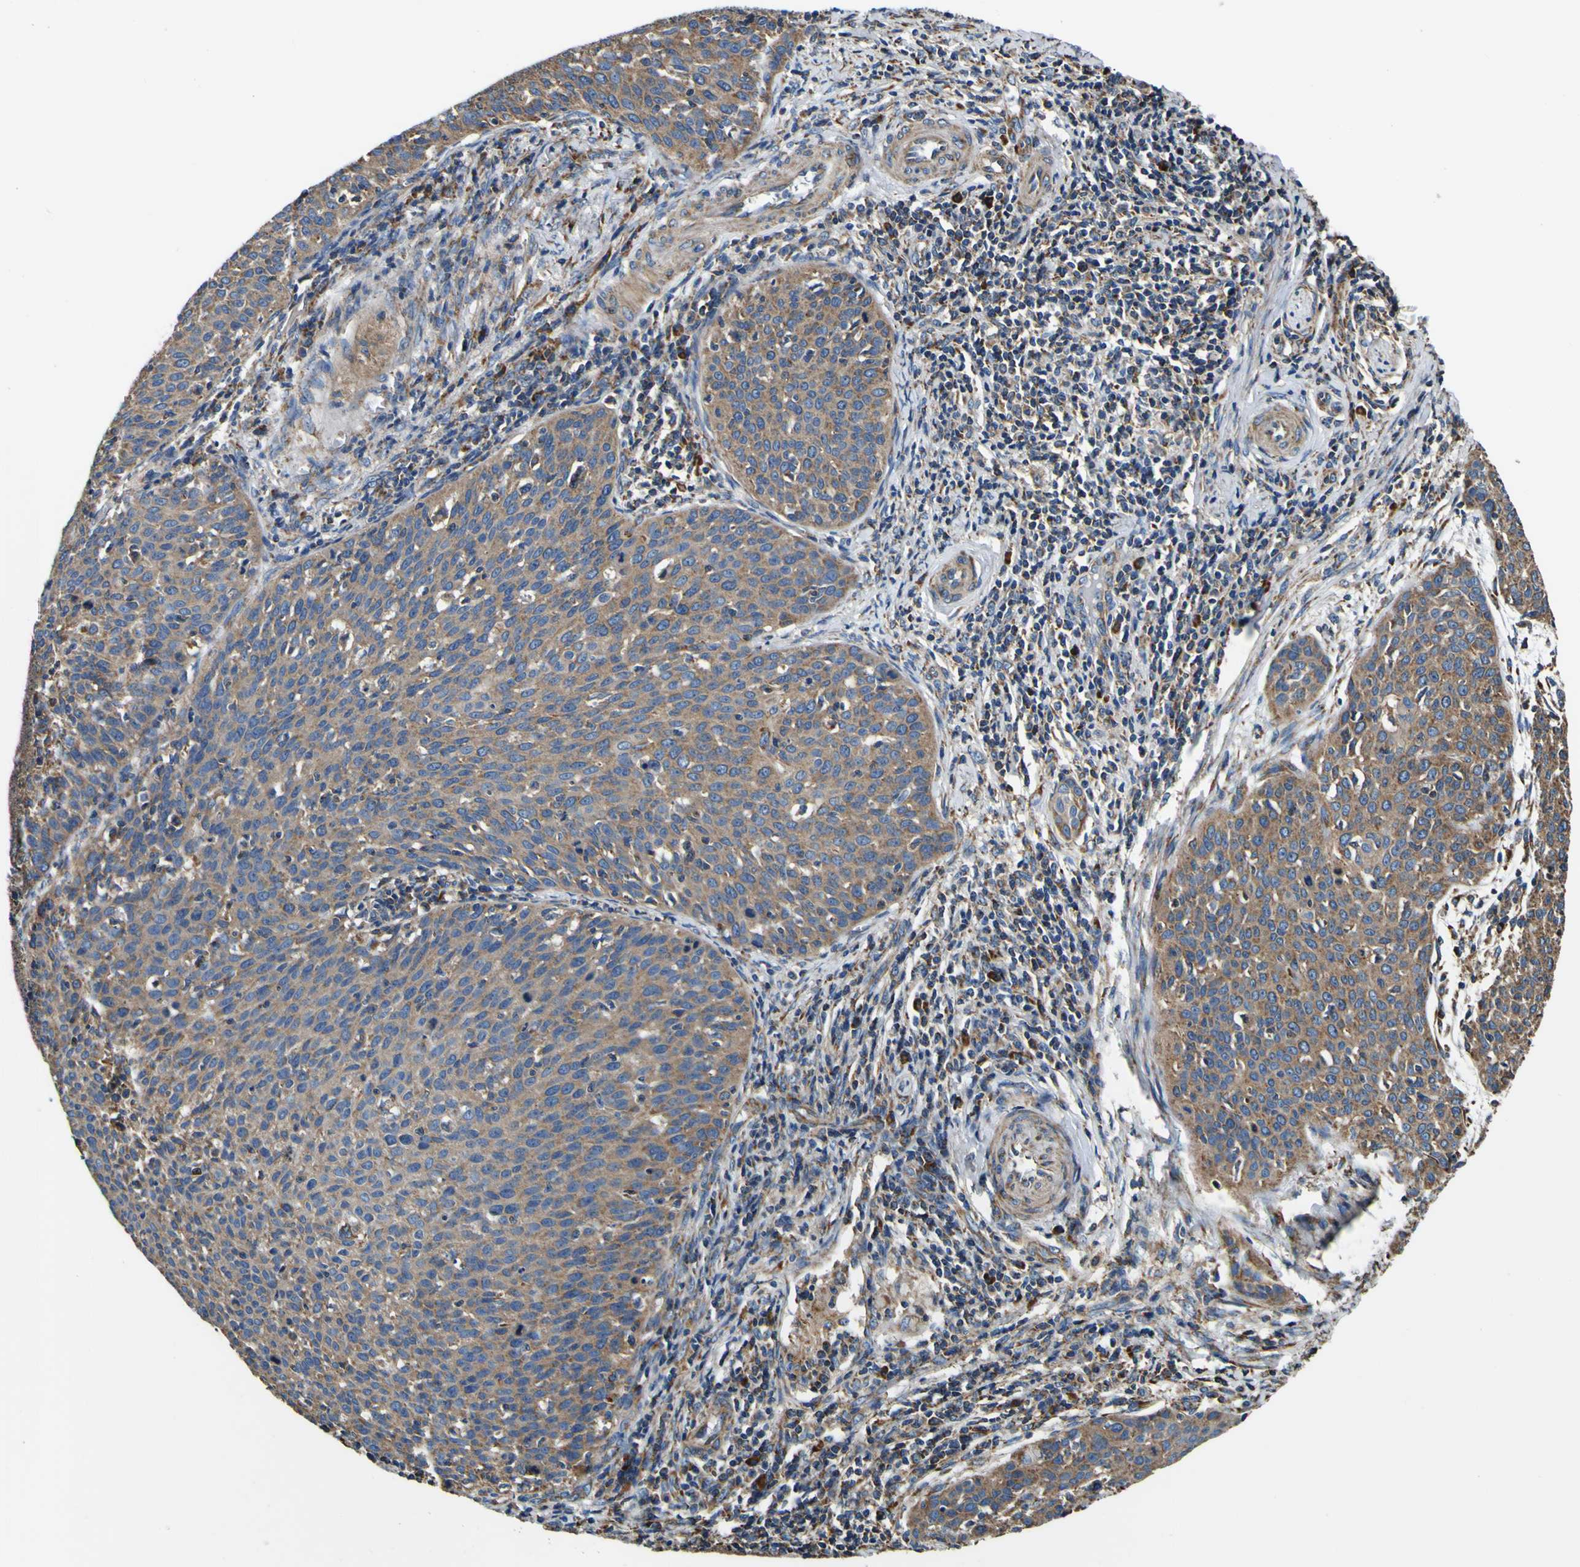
{"staining": {"intensity": "weak", "quantity": ">75%", "location": "cytoplasmic/membranous"}, "tissue": "cervical cancer", "cell_type": "Tumor cells", "image_type": "cancer", "snomed": [{"axis": "morphology", "description": "Squamous cell carcinoma, NOS"}, {"axis": "topography", "description": "Cervix"}], "caption": "Protein expression analysis of cervical cancer exhibits weak cytoplasmic/membranous staining in about >75% of tumor cells.", "gene": "INPP5A", "patient": {"sex": "female", "age": 38}}